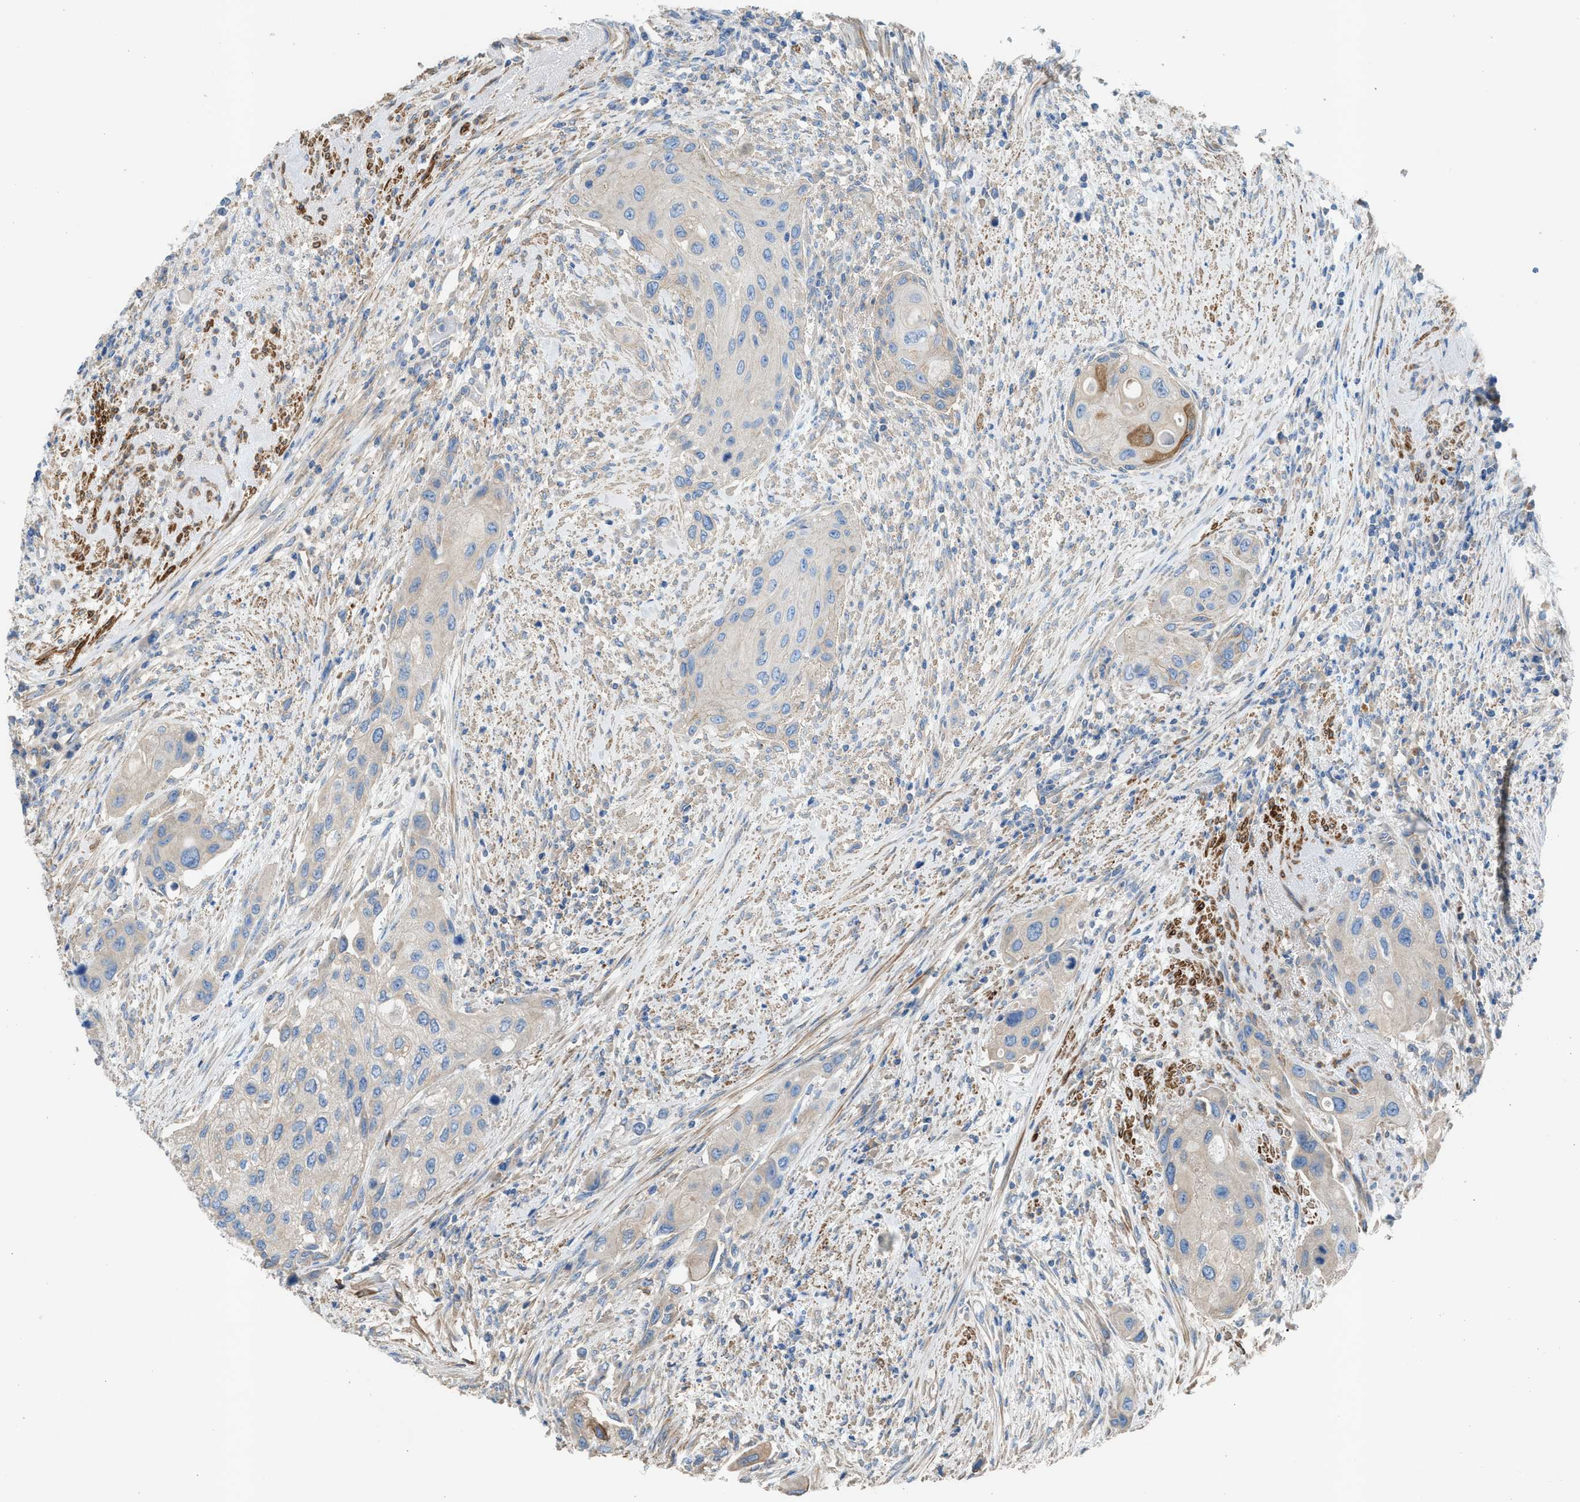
{"staining": {"intensity": "negative", "quantity": "none", "location": "none"}, "tissue": "urothelial cancer", "cell_type": "Tumor cells", "image_type": "cancer", "snomed": [{"axis": "morphology", "description": "Urothelial carcinoma, High grade"}, {"axis": "topography", "description": "Urinary bladder"}], "caption": "The immunohistochemistry micrograph has no significant staining in tumor cells of urothelial cancer tissue.", "gene": "AOAH", "patient": {"sex": "female", "age": 56}}